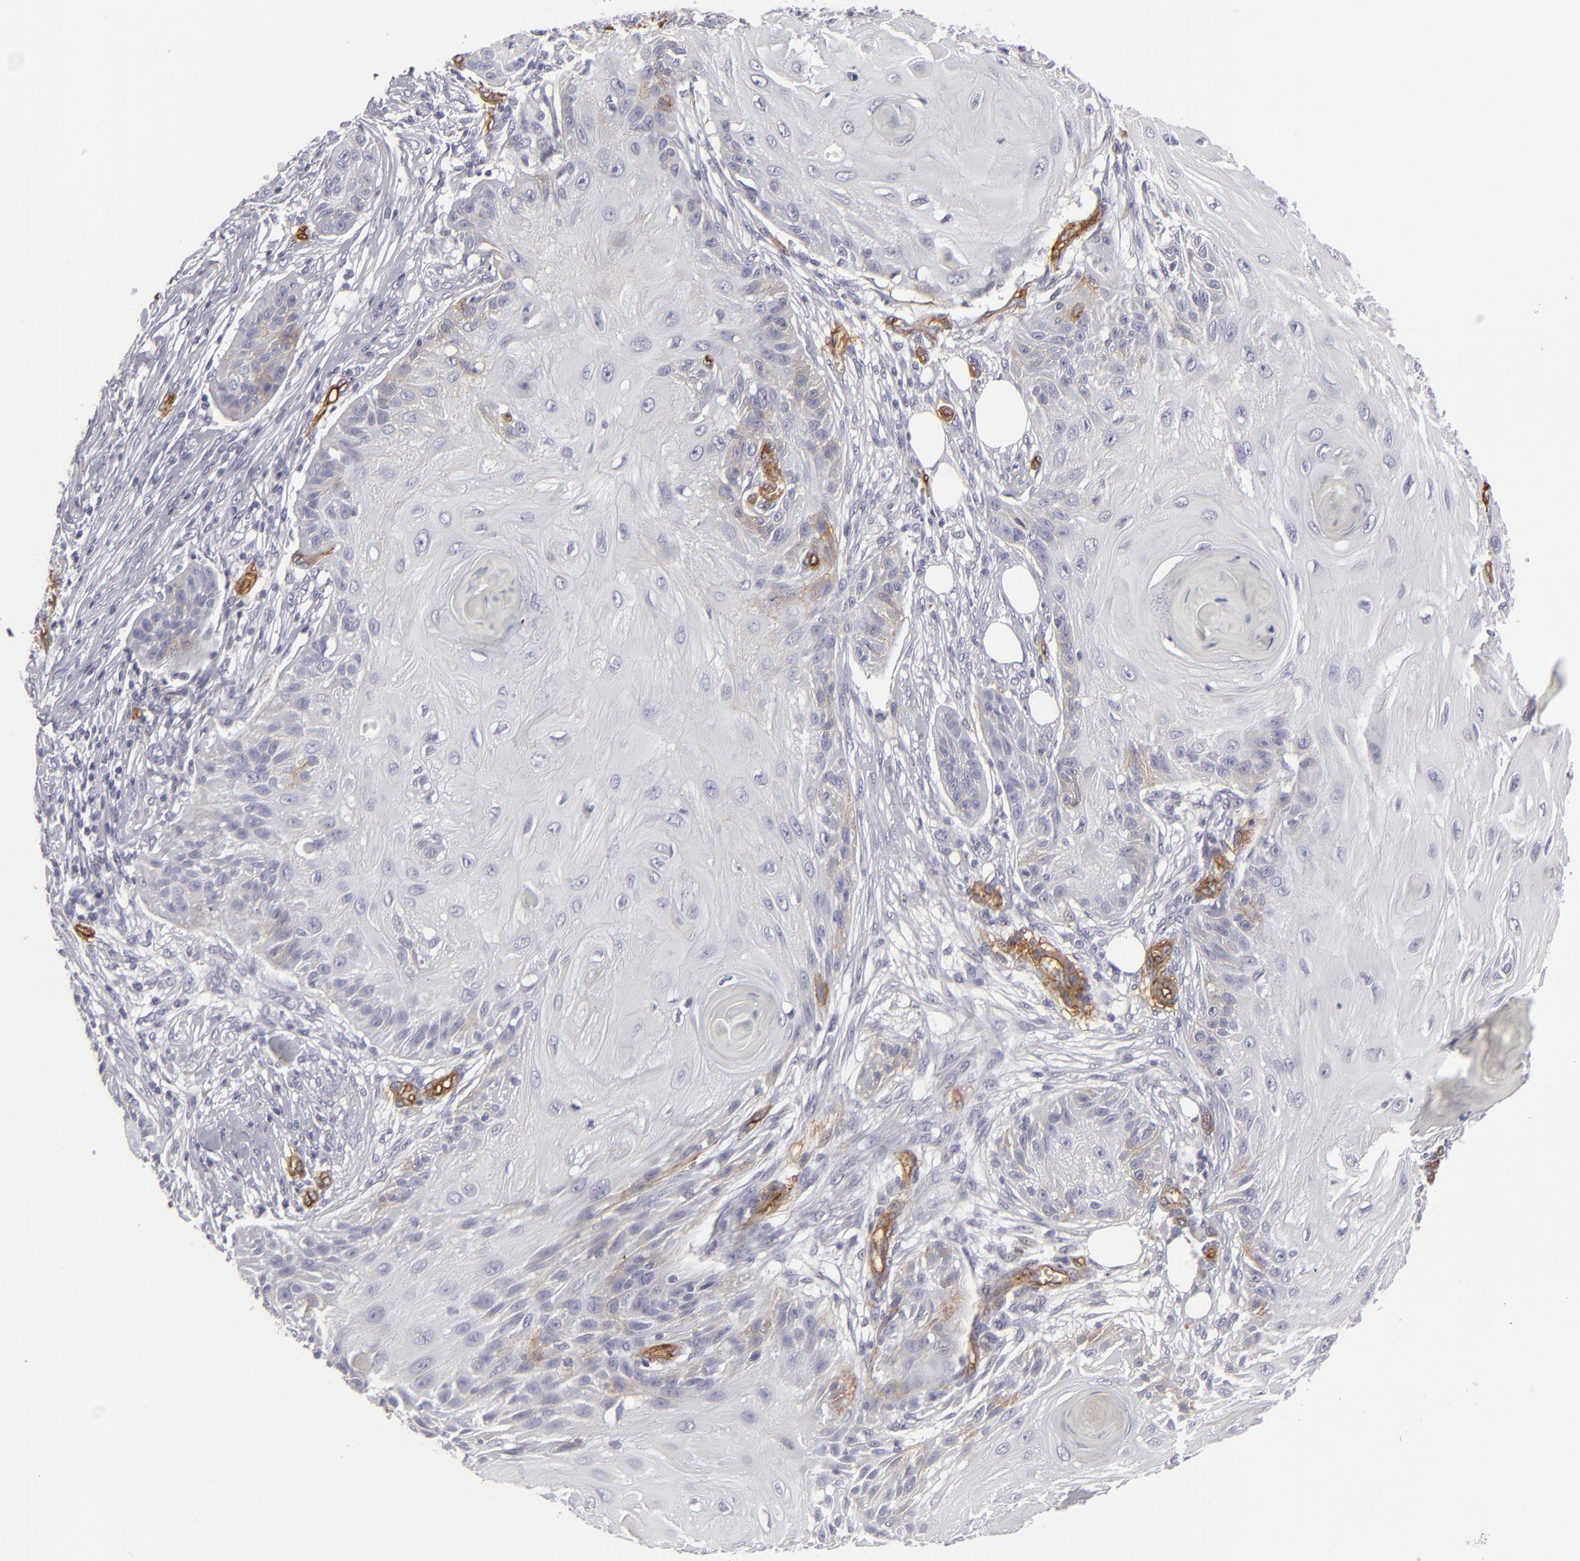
{"staining": {"intensity": "negative", "quantity": "none", "location": "none"}, "tissue": "skin cancer", "cell_type": "Tumor cells", "image_type": "cancer", "snomed": [{"axis": "morphology", "description": "Squamous cell carcinoma, NOS"}, {"axis": "topography", "description": "Skin"}], "caption": "IHC of human squamous cell carcinoma (skin) displays no positivity in tumor cells.", "gene": "MCAM", "patient": {"sex": "female", "age": 88}}